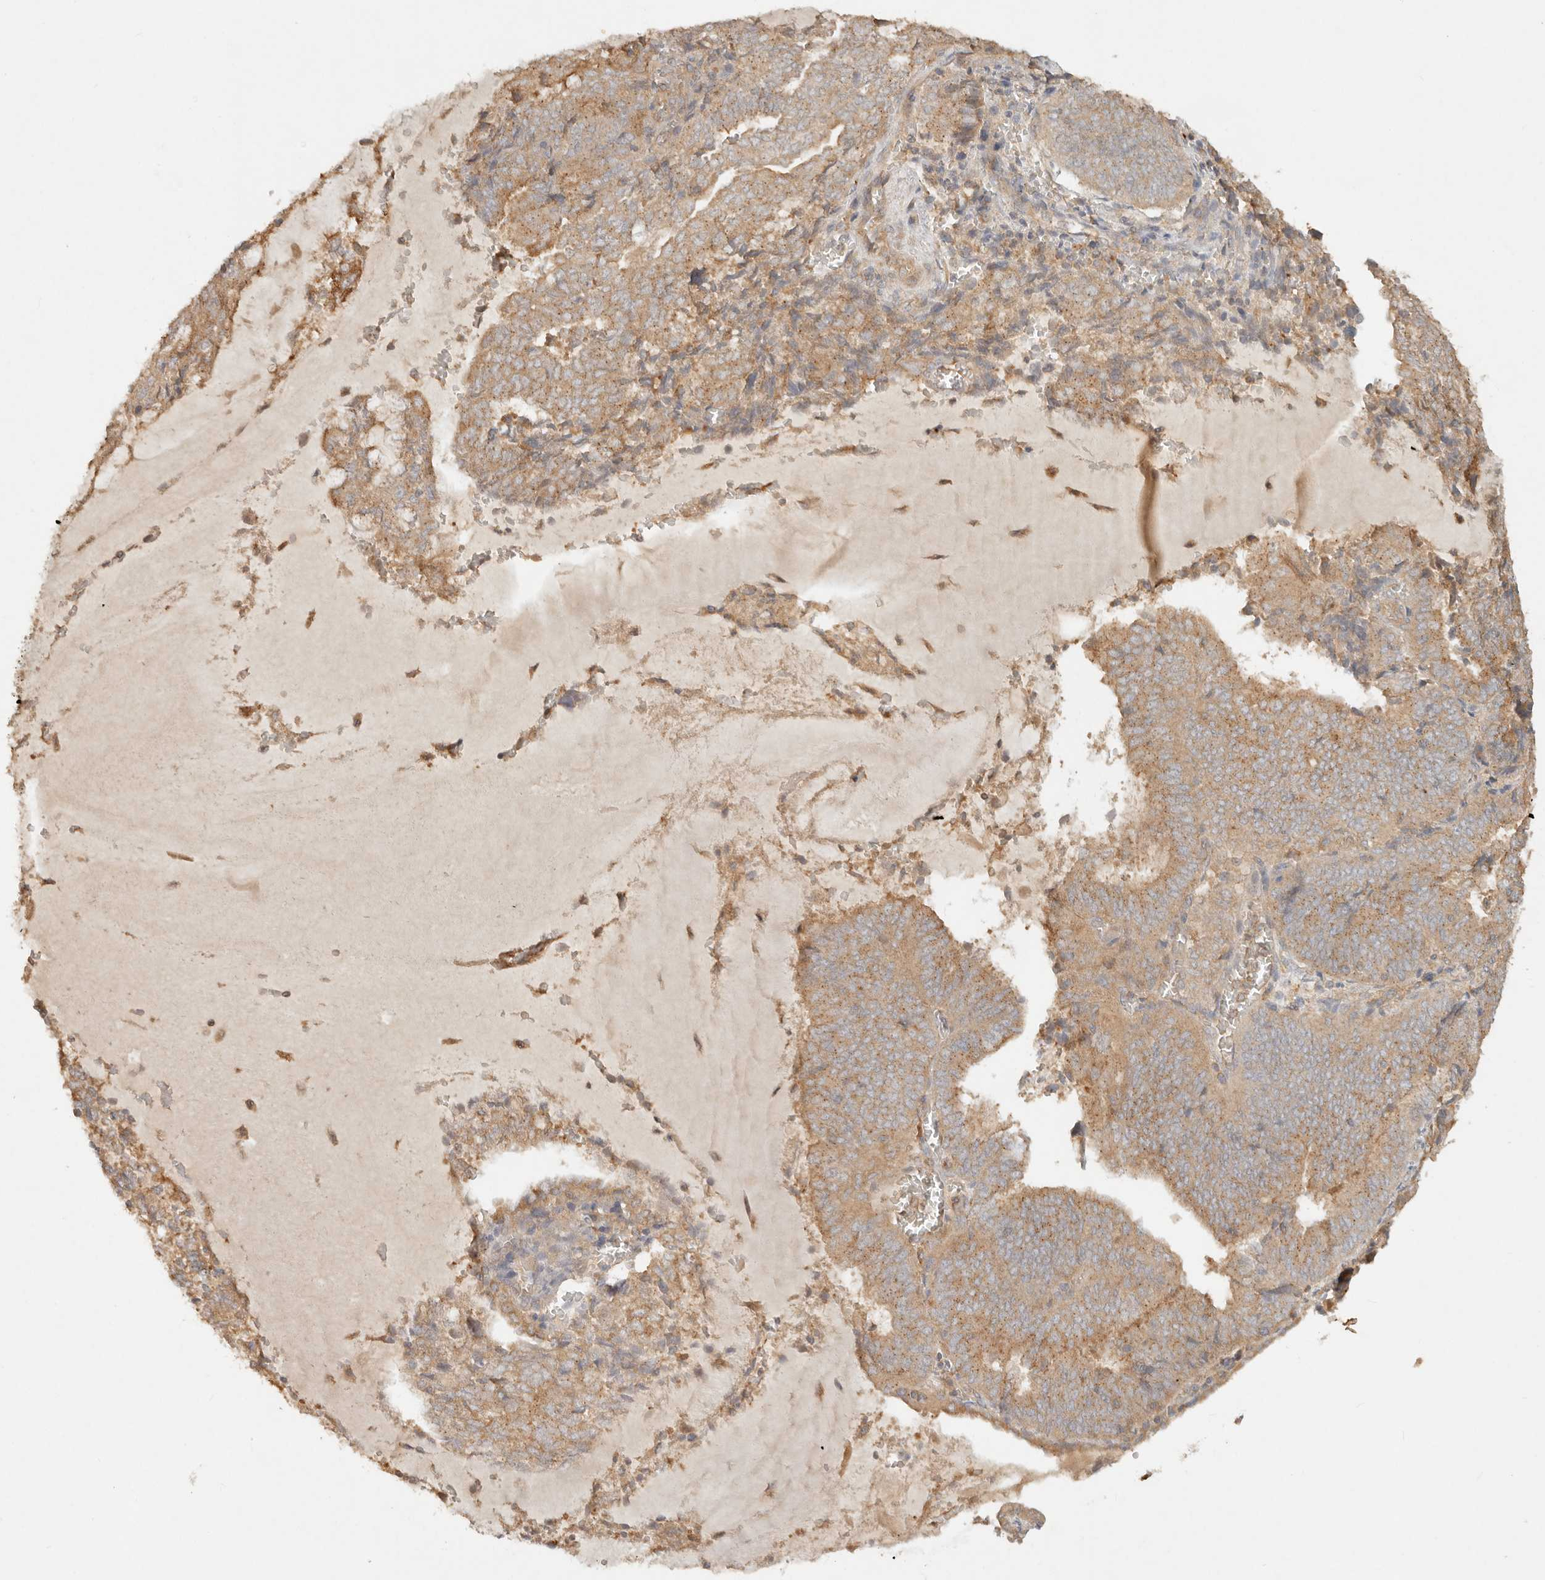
{"staining": {"intensity": "moderate", "quantity": ">75%", "location": "cytoplasmic/membranous"}, "tissue": "endometrial cancer", "cell_type": "Tumor cells", "image_type": "cancer", "snomed": [{"axis": "morphology", "description": "Adenocarcinoma, NOS"}, {"axis": "topography", "description": "Endometrium"}], "caption": "IHC staining of endometrial adenocarcinoma, which displays medium levels of moderate cytoplasmic/membranous expression in approximately >75% of tumor cells indicating moderate cytoplasmic/membranous protein positivity. The staining was performed using DAB (brown) for protein detection and nuclei were counterstained in hematoxylin (blue).", "gene": "HECTD3", "patient": {"sex": "female", "age": 81}}